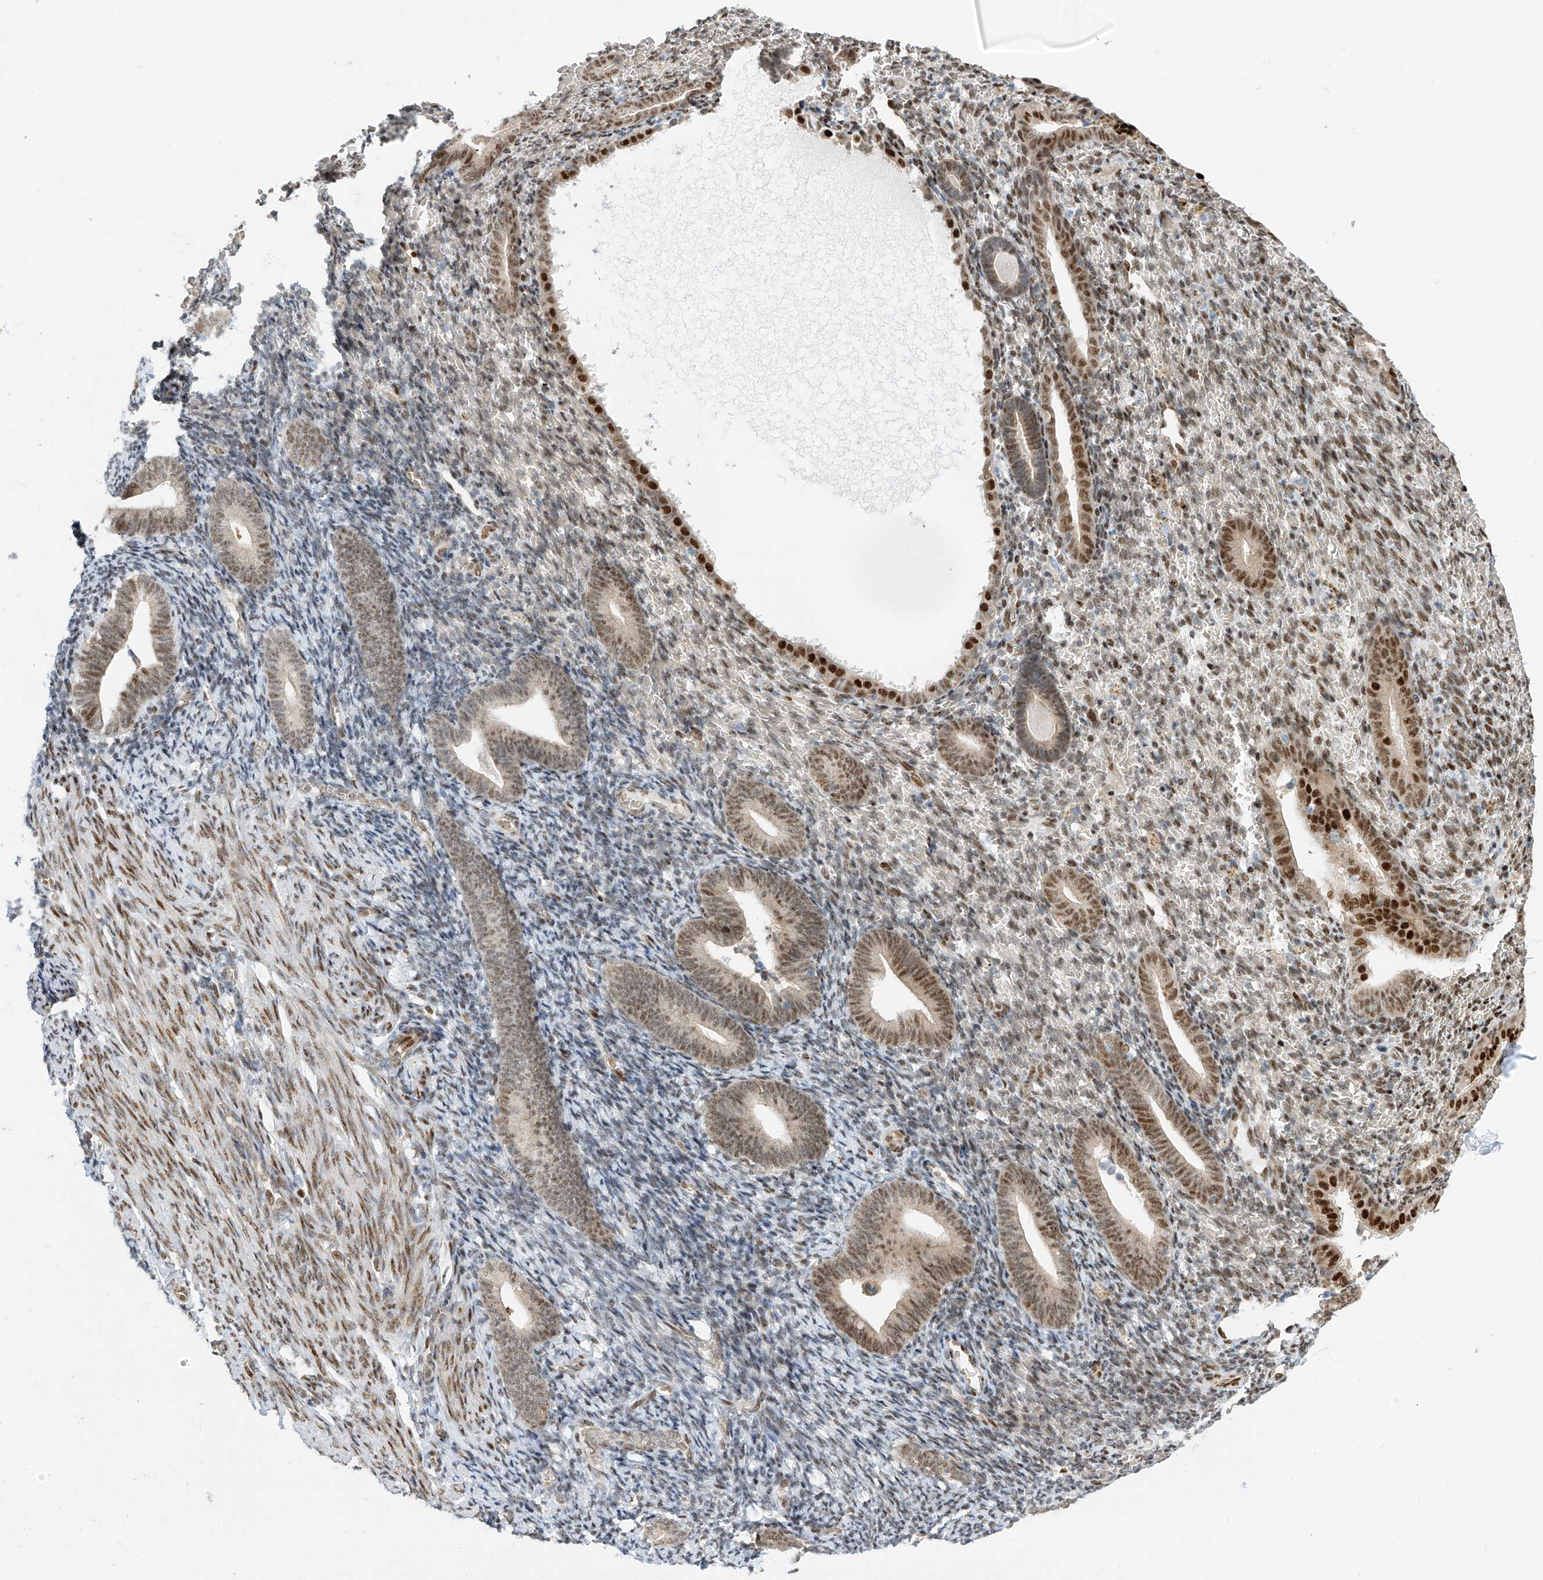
{"staining": {"intensity": "moderate", "quantity": "<25%", "location": "nuclear"}, "tissue": "endometrium", "cell_type": "Cells in endometrial stroma", "image_type": "normal", "snomed": [{"axis": "morphology", "description": "Normal tissue, NOS"}, {"axis": "topography", "description": "Endometrium"}], "caption": "Immunohistochemical staining of benign endometrium demonstrates moderate nuclear protein staining in approximately <25% of cells in endometrial stroma.", "gene": "ZNF514", "patient": {"sex": "female", "age": 51}}